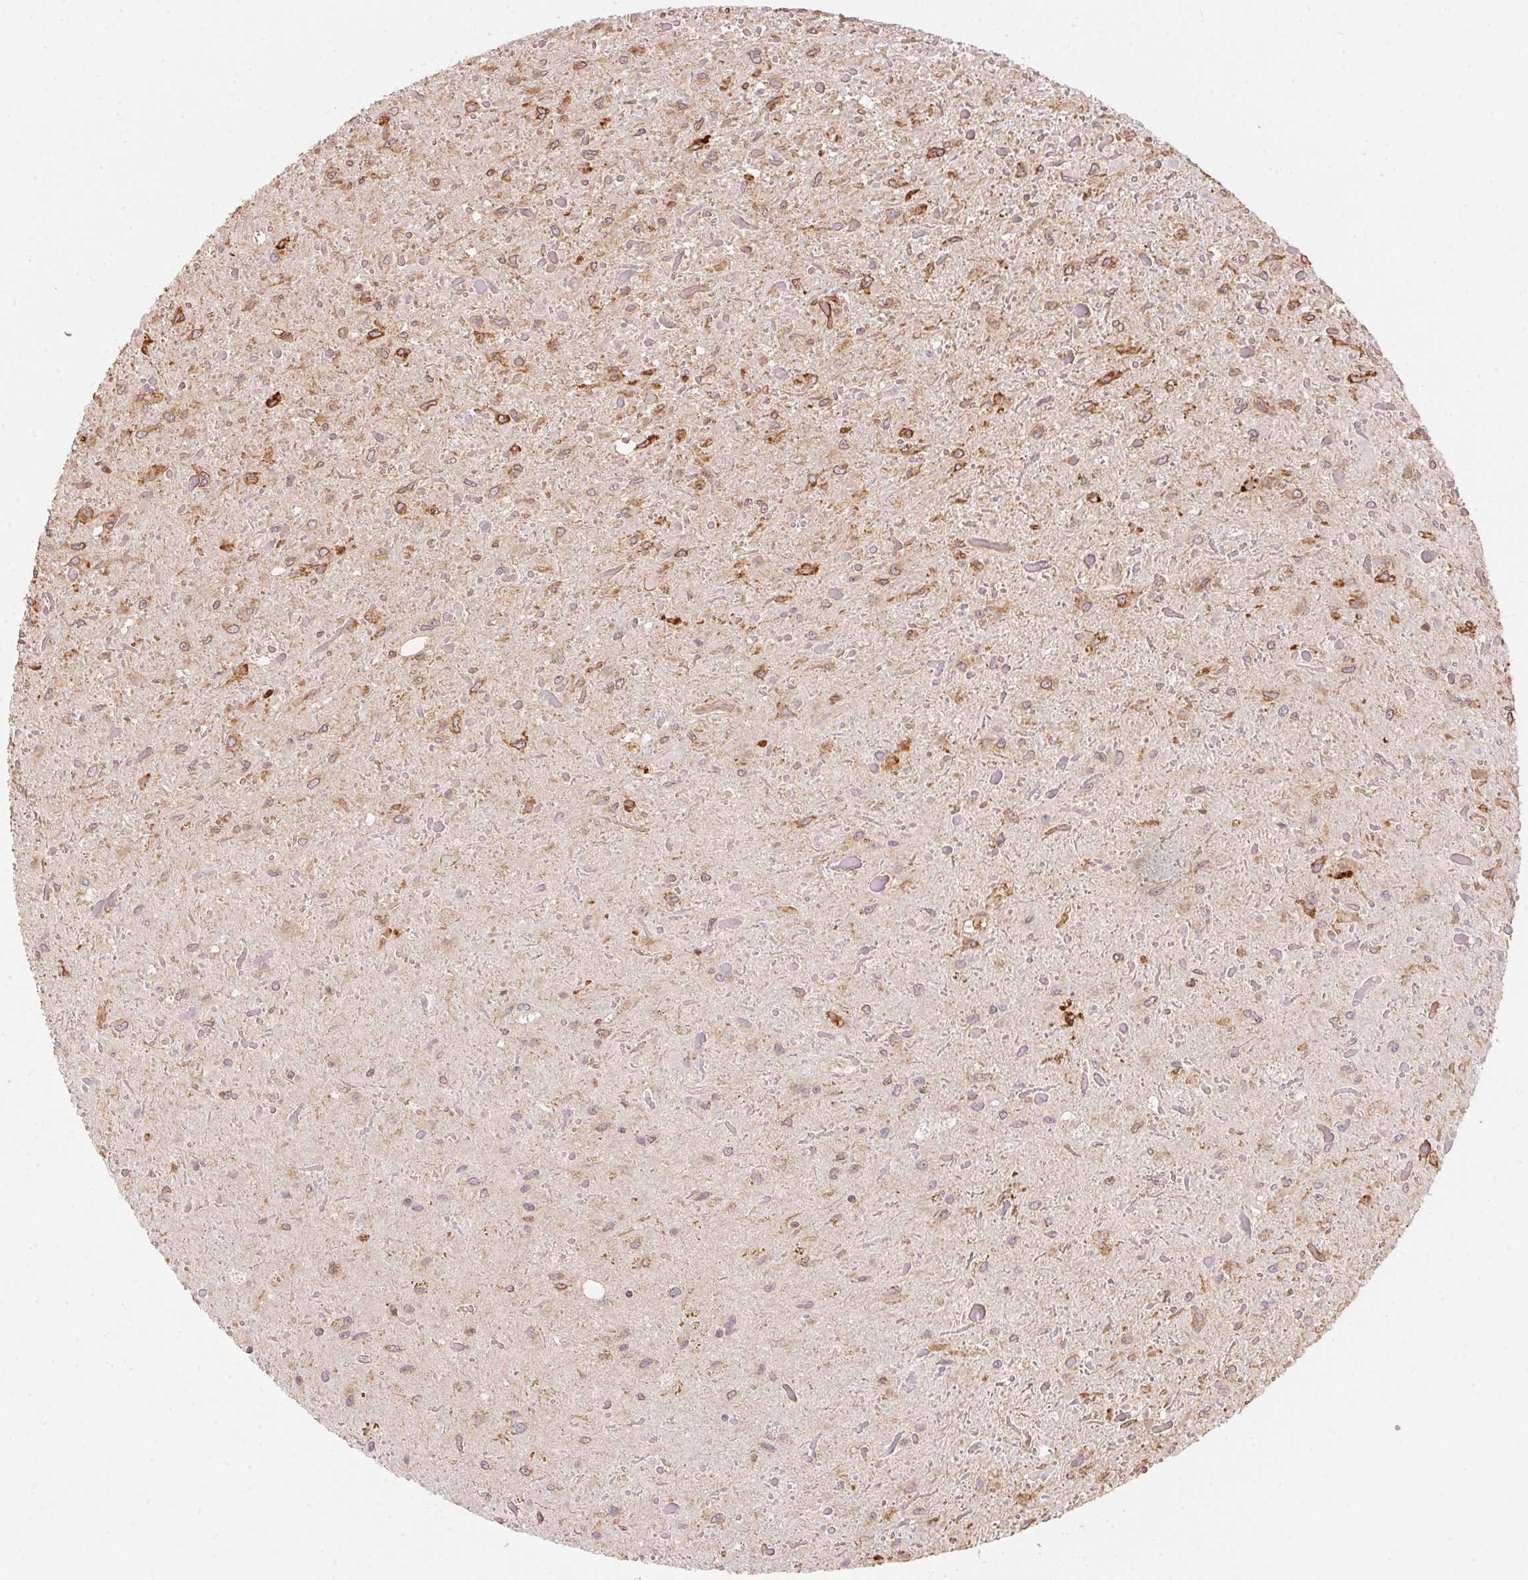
{"staining": {"intensity": "moderate", "quantity": "<25%", "location": "cytoplasmic/membranous"}, "tissue": "glioma", "cell_type": "Tumor cells", "image_type": "cancer", "snomed": [{"axis": "morphology", "description": "Glioma, malignant, Low grade"}, {"axis": "topography", "description": "Cerebellum"}], "caption": "Glioma was stained to show a protein in brown. There is low levels of moderate cytoplasmic/membranous staining in about <25% of tumor cells. (brown staining indicates protein expression, while blue staining denotes nuclei).", "gene": "STRN4", "patient": {"sex": "female", "age": 14}}